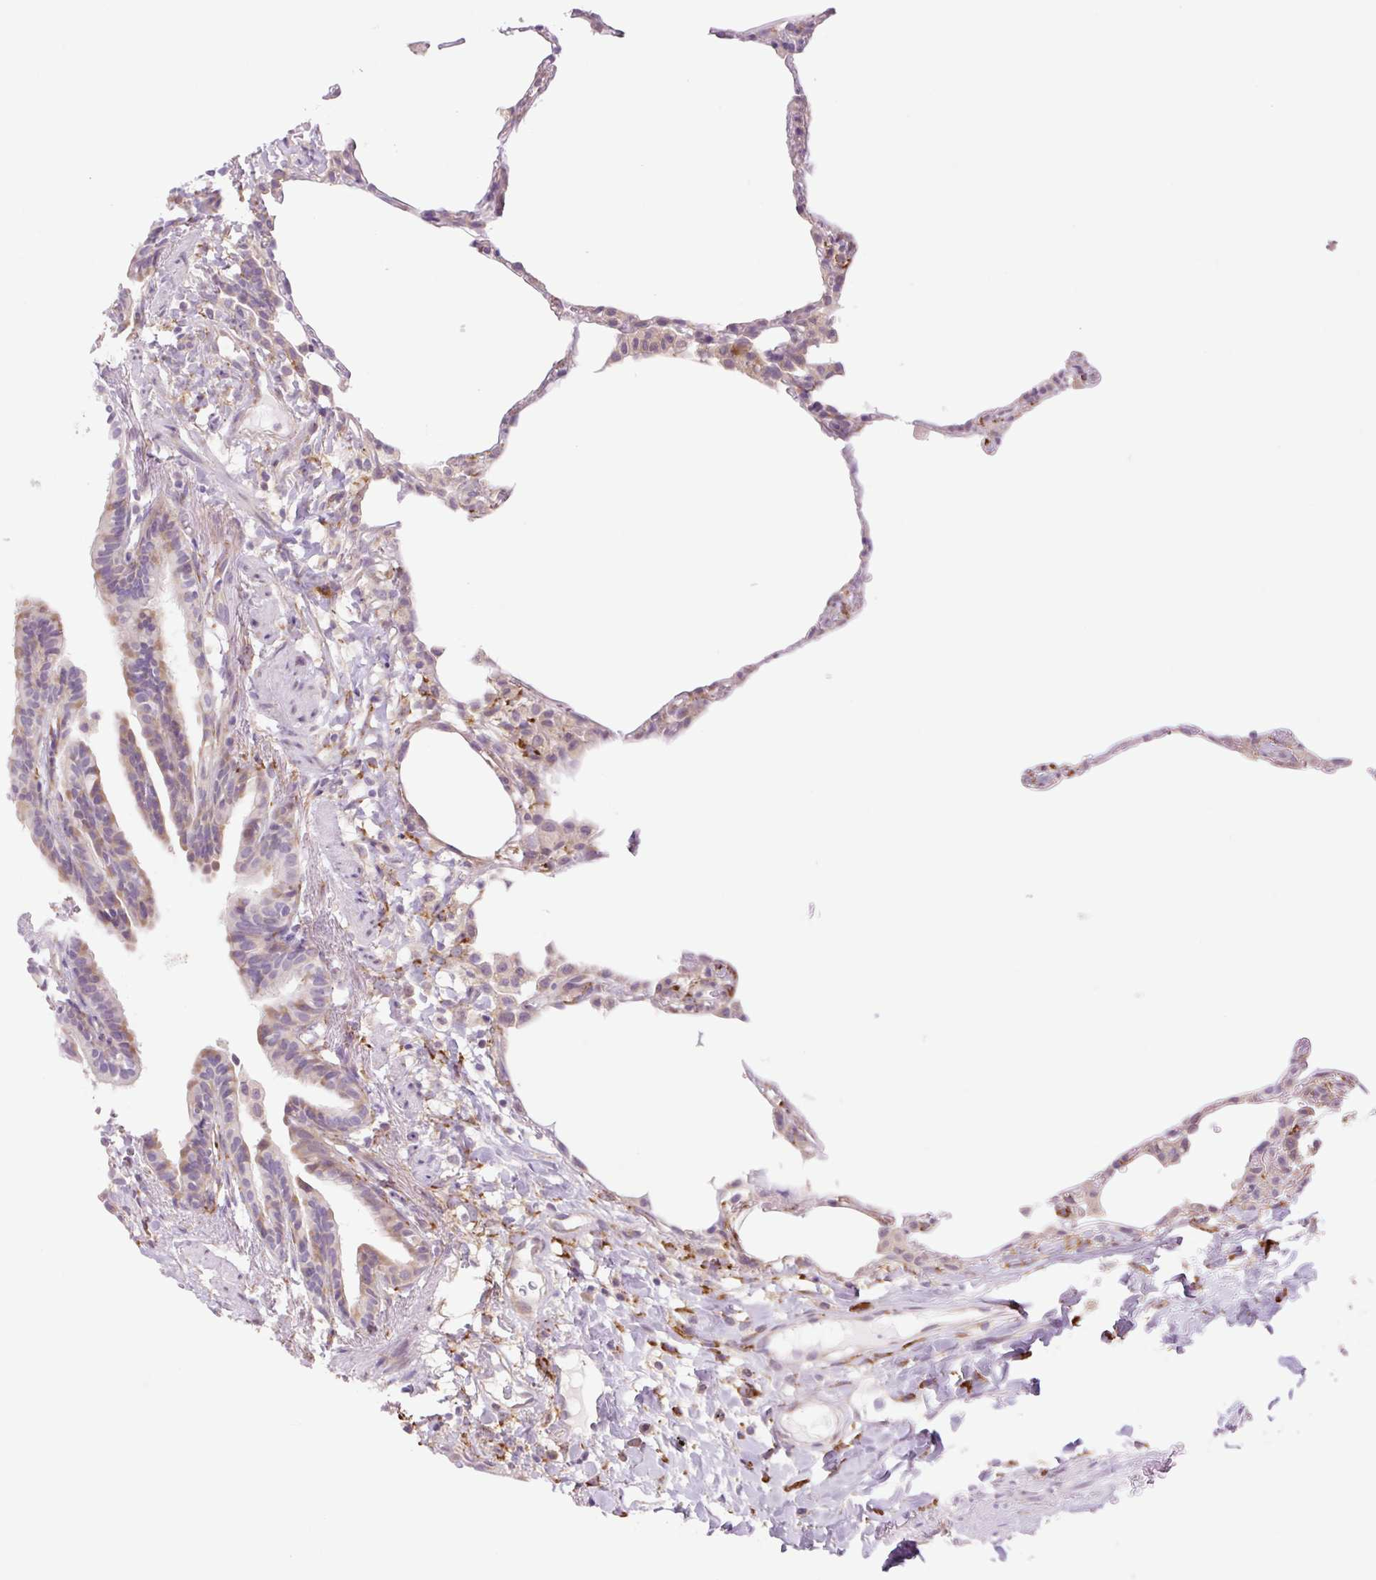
{"staining": {"intensity": "weak", "quantity": "25%-75%", "location": "cytoplasmic/membranous"}, "tissue": "lung", "cell_type": "Alveolar cells", "image_type": "normal", "snomed": [{"axis": "morphology", "description": "Normal tissue, NOS"}, {"axis": "topography", "description": "Lung"}], "caption": "Lung stained with DAB IHC demonstrates low levels of weak cytoplasmic/membranous expression in approximately 25%-75% of alveolar cells. (IHC, brightfield microscopy, high magnification).", "gene": "COL5A1", "patient": {"sex": "female", "age": 57}}